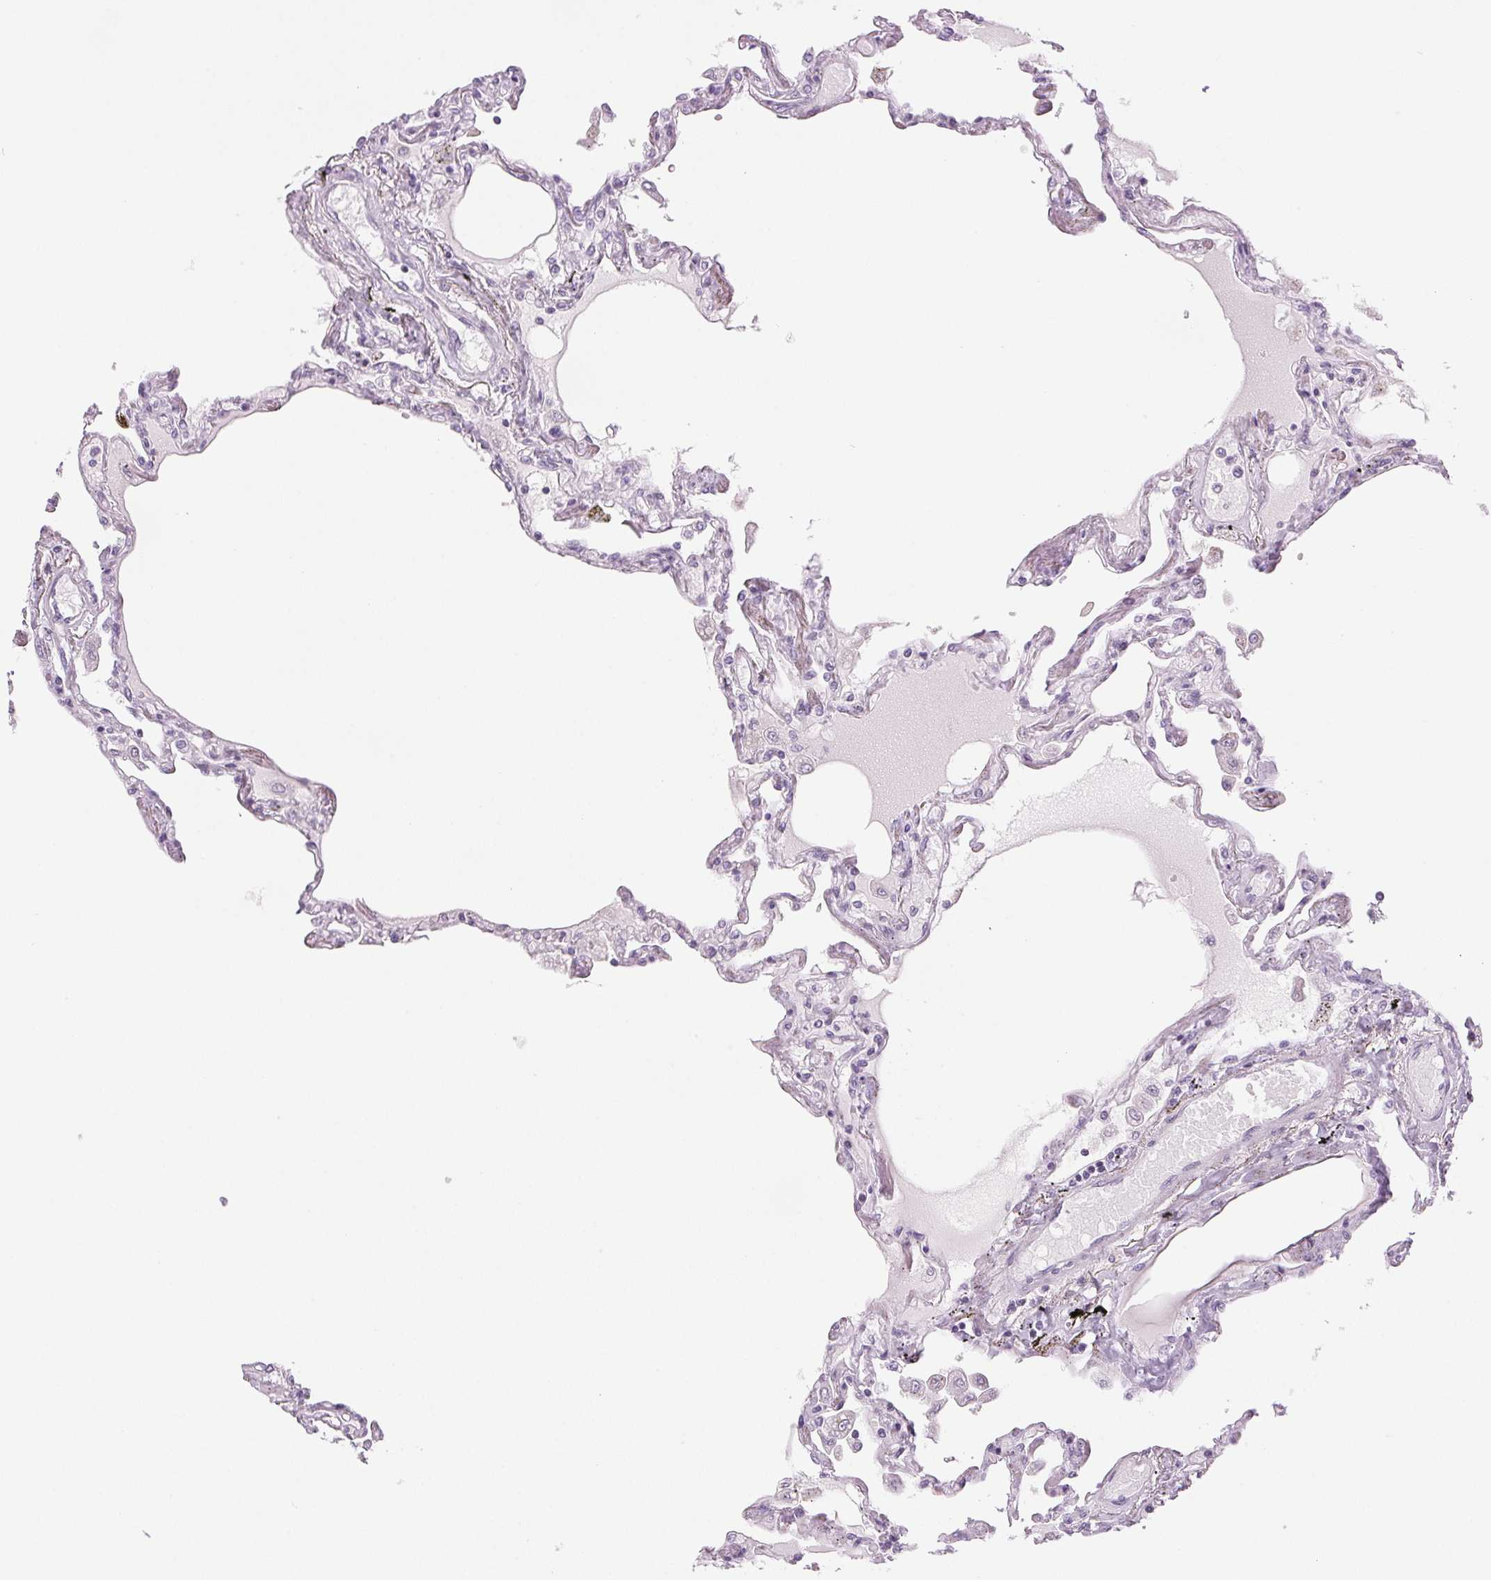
{"staining": {"intensity": "negative", "quantity": "none", "location": "none"}, "tissue": "lung", "cell_type": "Alveolar cells", "image_type": "normal", "snomed": [{"axis": "morphology", "description": "Normal tissue, NOS"}, {"axis": "morphology", "description": "Adenocarcinoma, NOS"}, {"axis": "topography", "description": "Cartilage tissue"}, {"axis": "topography", "description": "Lung"}], "caption": "Immunohistochemistry (IHC) image of benign lung: lung stained with DAB reveals no significant protein positivity in alveolar cells. Brightfield microscopy of immunohistochemistry stained with DAB (brown) and hematoxylin (blue), captured at high magnification.", "gene": "DNAJC6", "patient": {"sex": "female", "age": 67}}